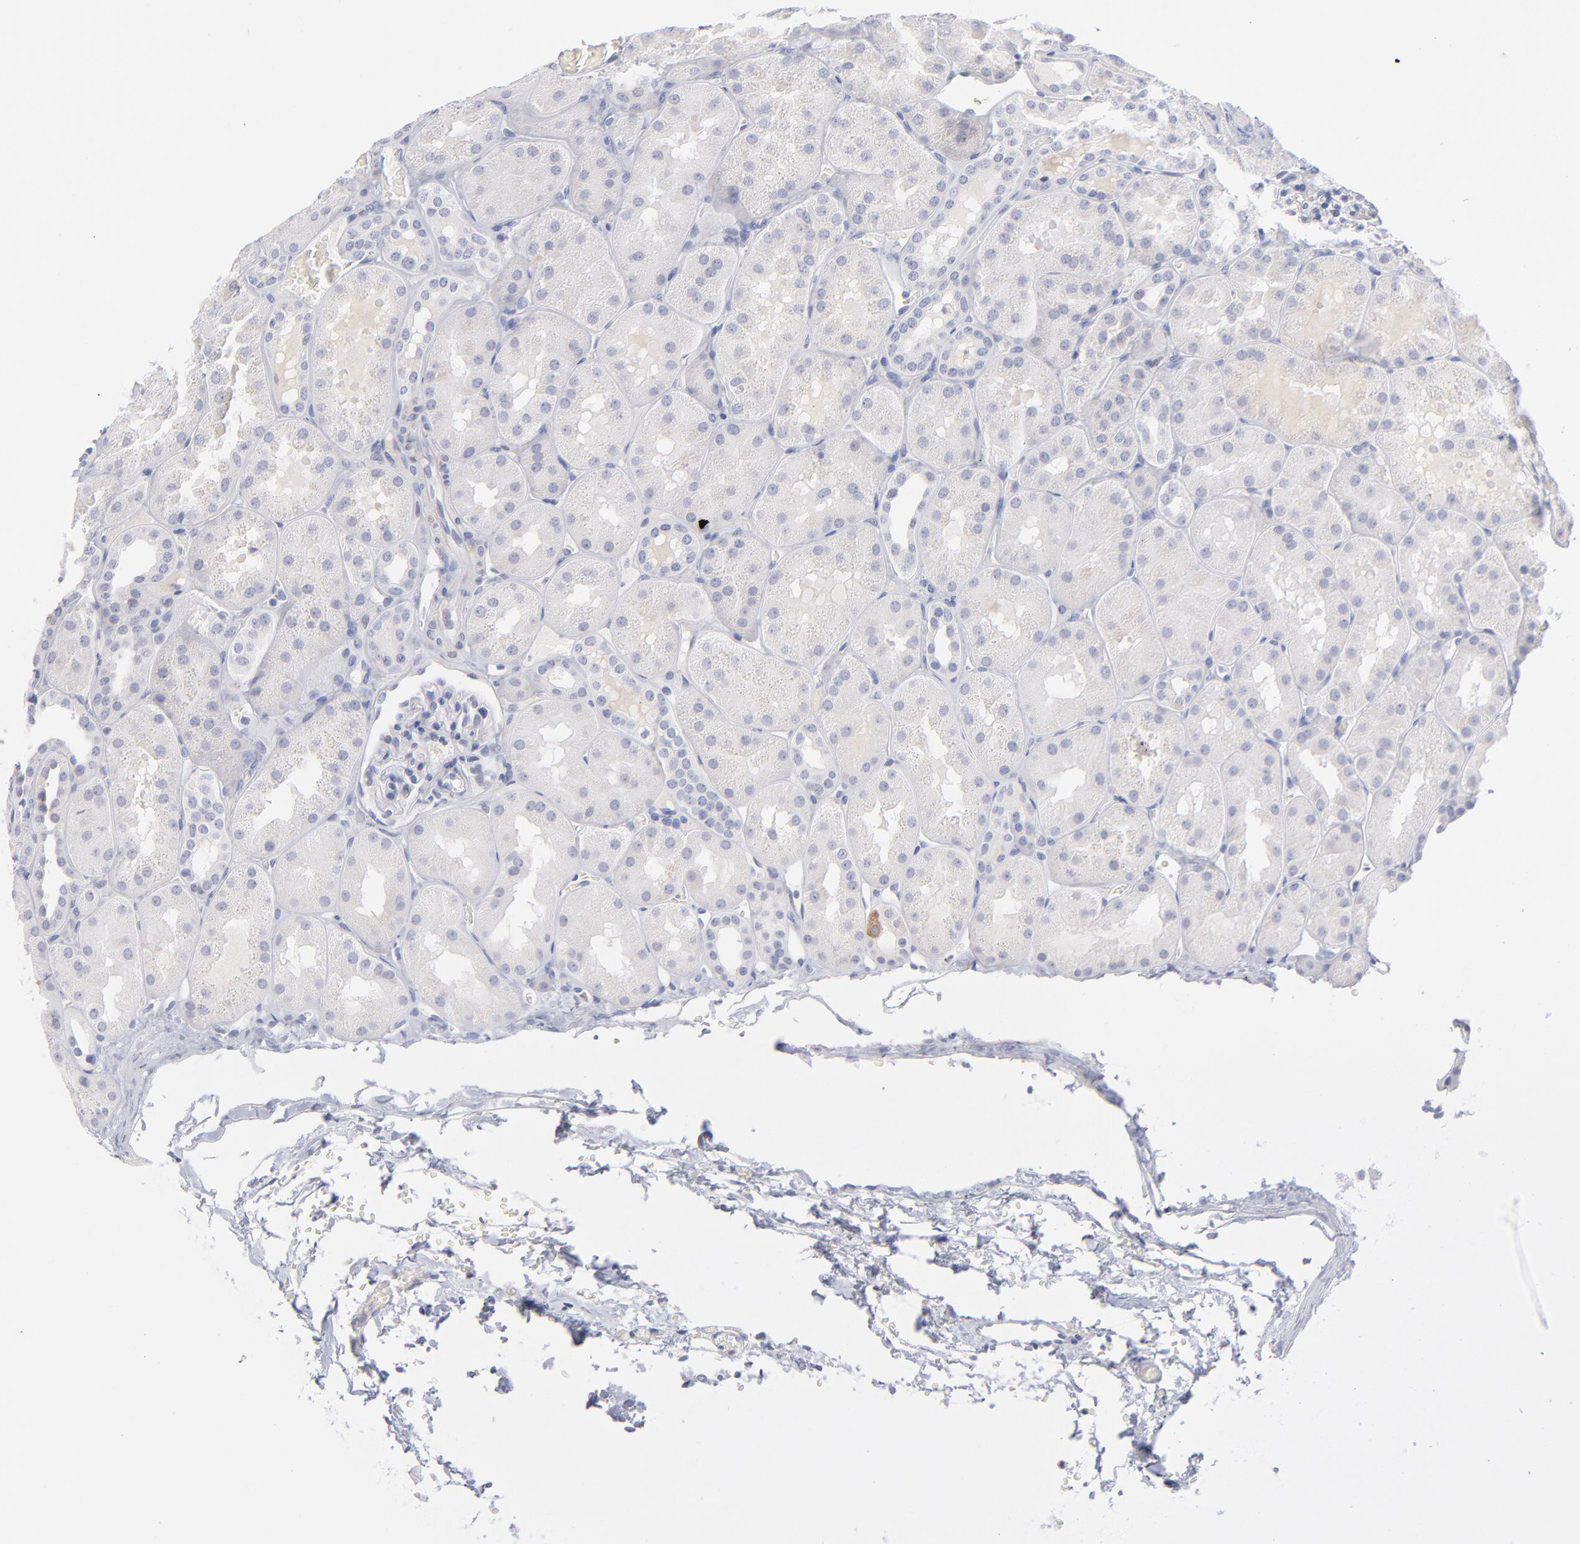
{"staining": {"intensity": "negative", "quantity": "none", "location": "none"}, "tissue": "kidney", "cell_type": "Cells in glomeruli", "image_type": "normal", "snomed": [{"axis": "morphology", "description": "Normal tissue, NOS"}, {"axis": "topography", "description": "Kidney"}], "caption": "Protein analysis of benign kidney exhibits no significant positivity in cells in glomeruli. Nuclei are stained in blue.", "gene": "MTHFD2", "patient": {"sex": "male", "age": 28}}